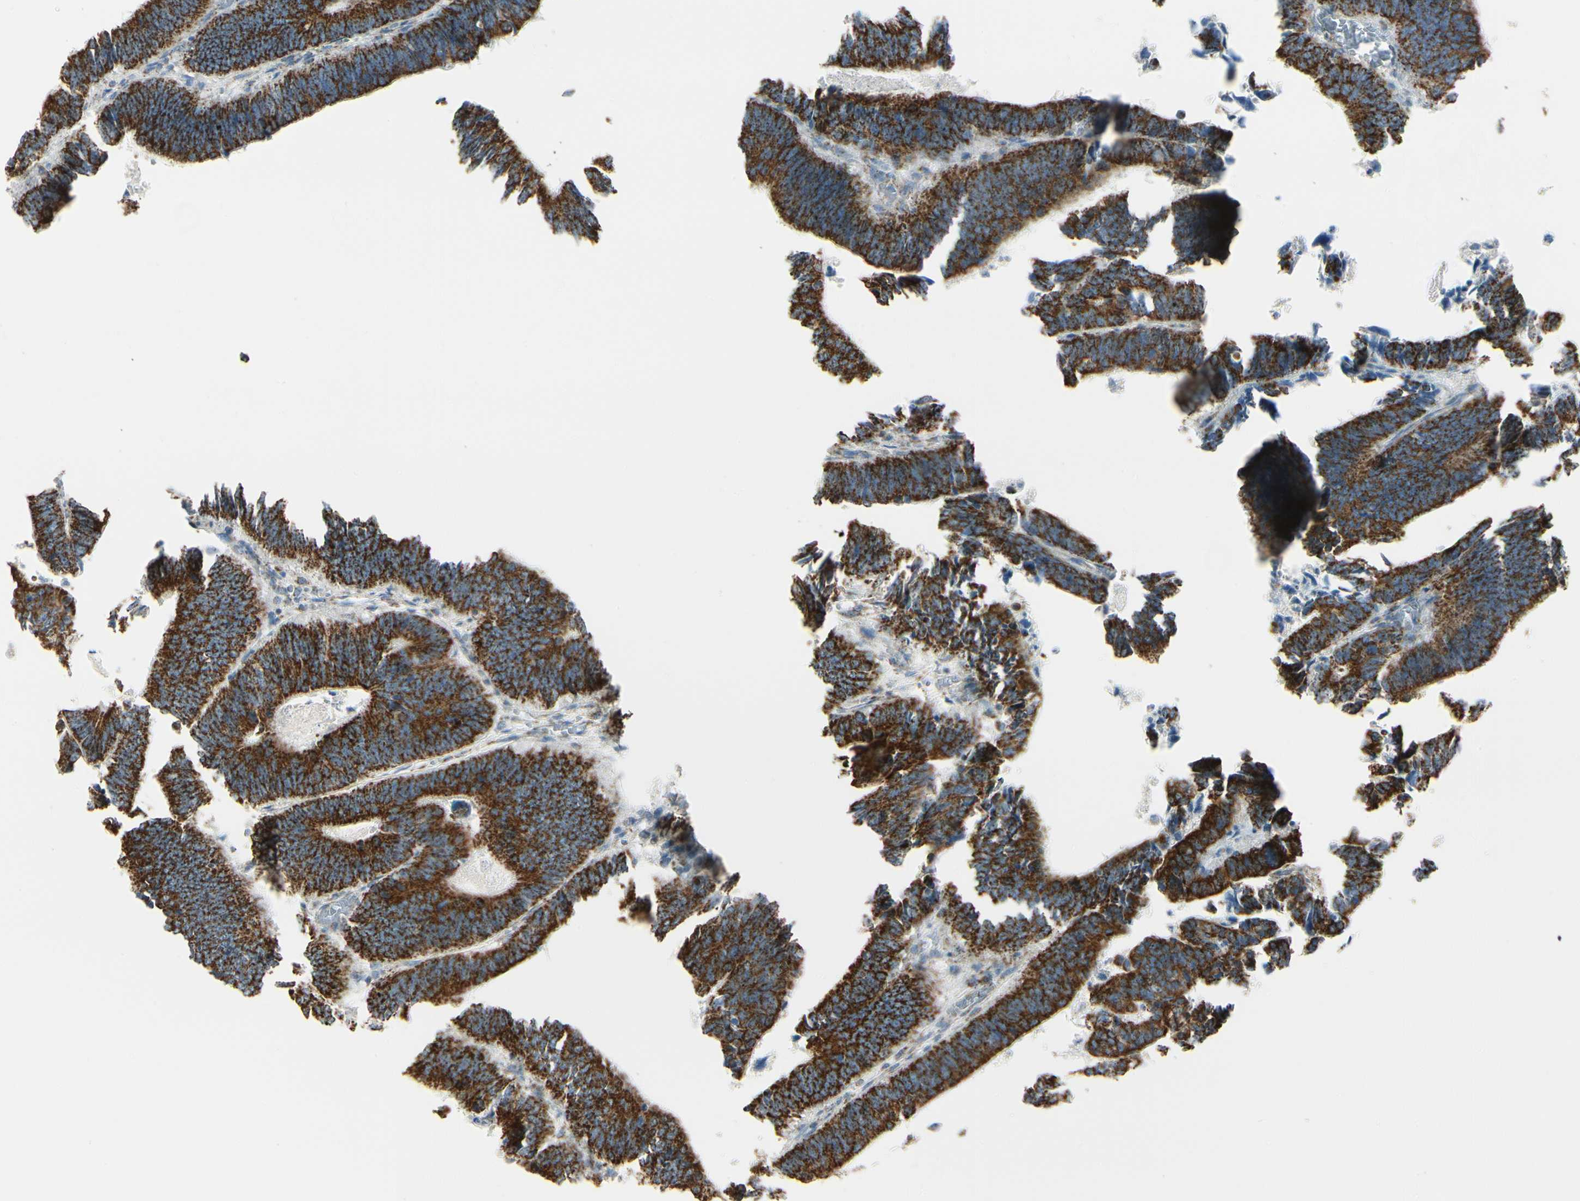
{"staining": {"intensity": "strong", "quantity": ">75%", "location": "cytoplasmic/membranous"}, "tissue": "colorectal cancer", "cell_type": "Tumor cells", "image_type": "cancer", "snomed": [{"axis": "morphology", "description": "Adenocarcinoma, NOS"}, {"axis": "topography", "description": "Colon"}], "caption": "Immunohistochemical staining of human adenocarcinoma (colorectal) exhibits high levels of strong cytoplasmic/membranous positivity in about >75% of tumor cells.", "gene": "ANKS6", "patient": {"sex": "male", "age": 72}}